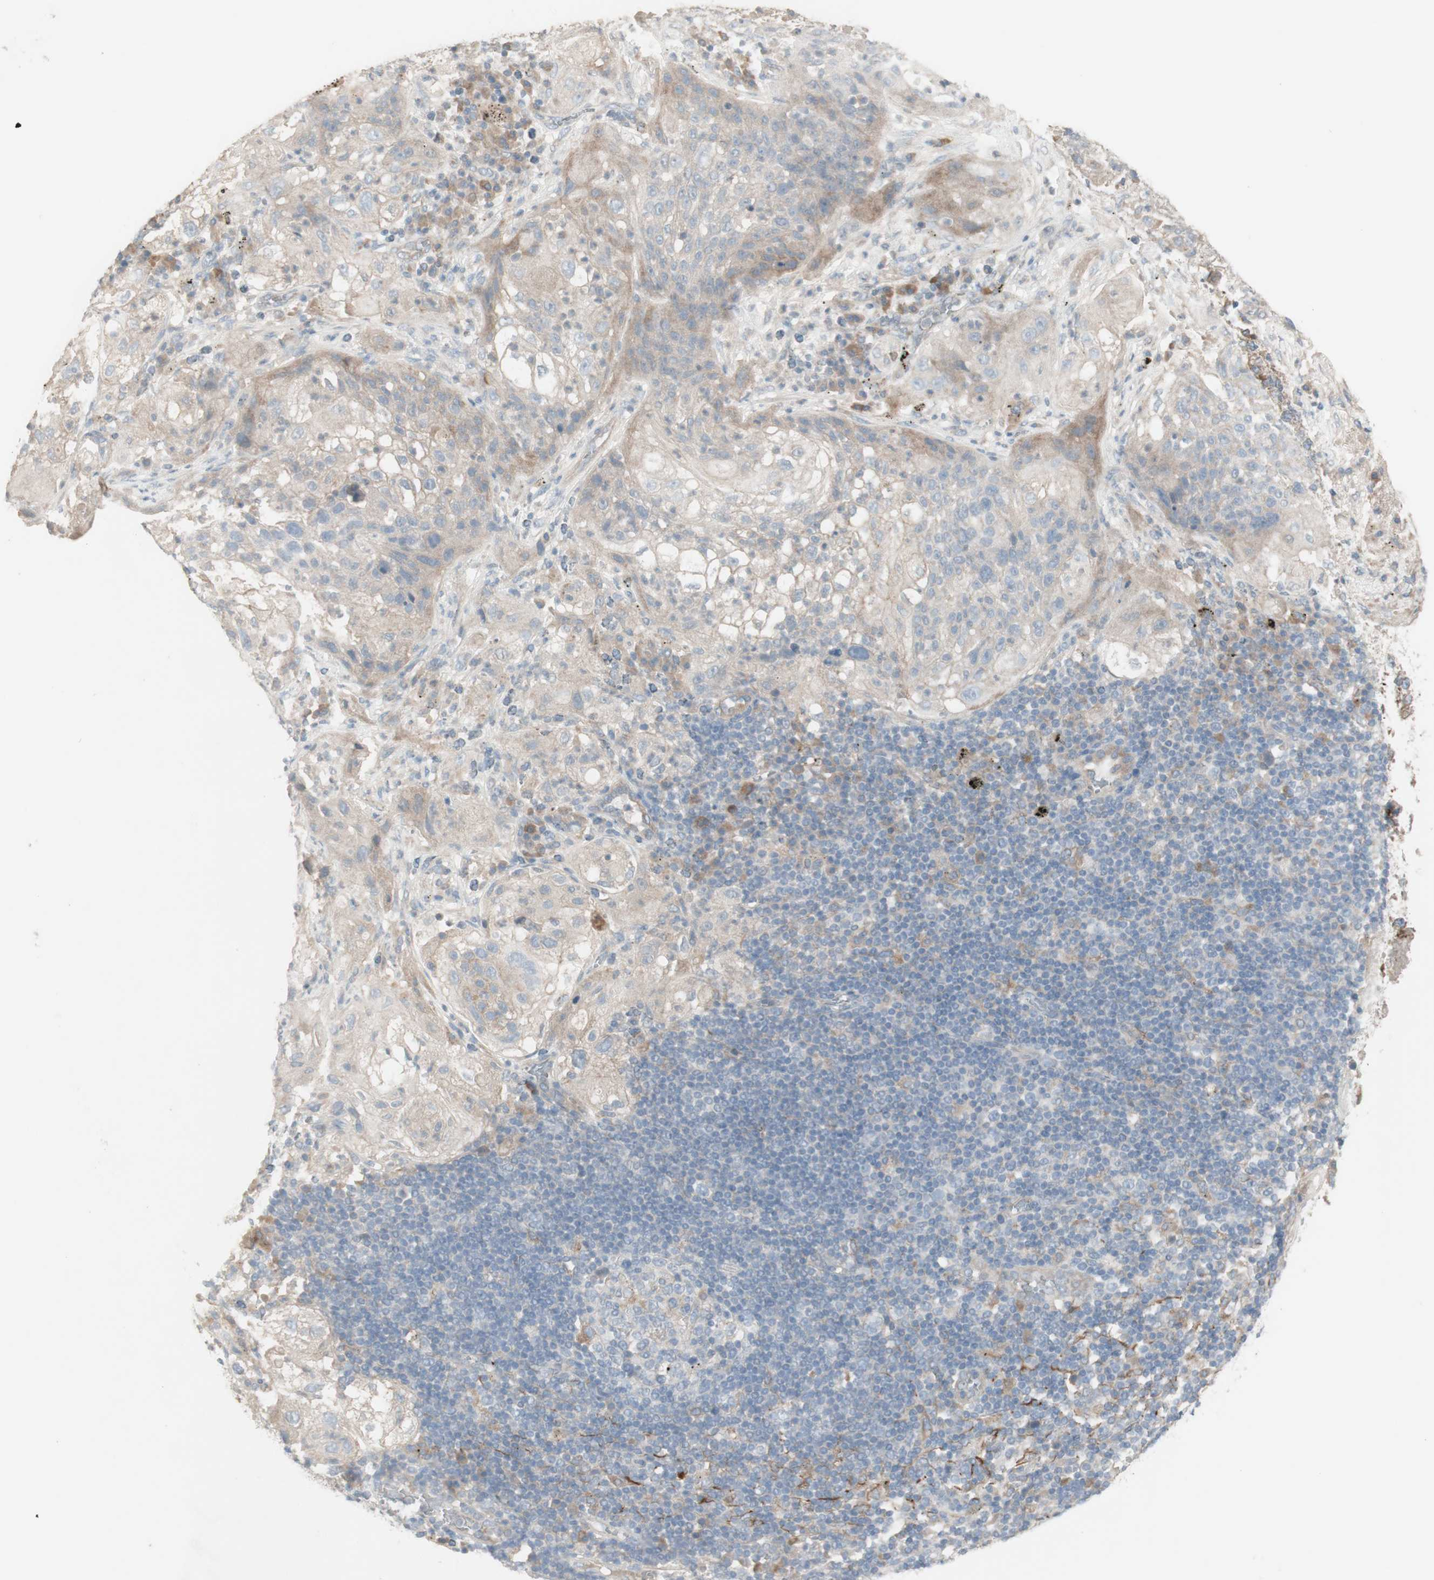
{"staining": {"intensity": "weak", "quantity": "25%-75%", "location": "cytoplasmic/membranous"}, "tissue": "lung cancer", "cell_type": "Tumor cells", "image_type": "cancer", "snomed": [{"axis": "morphology", "description": "Inflammation, NOS"}, {"axis": "morphology", "description": "Squamous cell carcinoma, NOS"}, {"axis": "topography", "description": "Lymph node"}, {"axis": "topography", "description": "Soft tissue"}, {"axis": "topography", "description": "Lung"}], "caption": "Weak cytoplasmic/membranous expression for a protein is identified in approximately 25%-75% of tumor cells of lung cancer (squamous cell carcinoma) using IHC.", "gene": "PTGER4", "patient": {"sex": "male", "age": 66}}